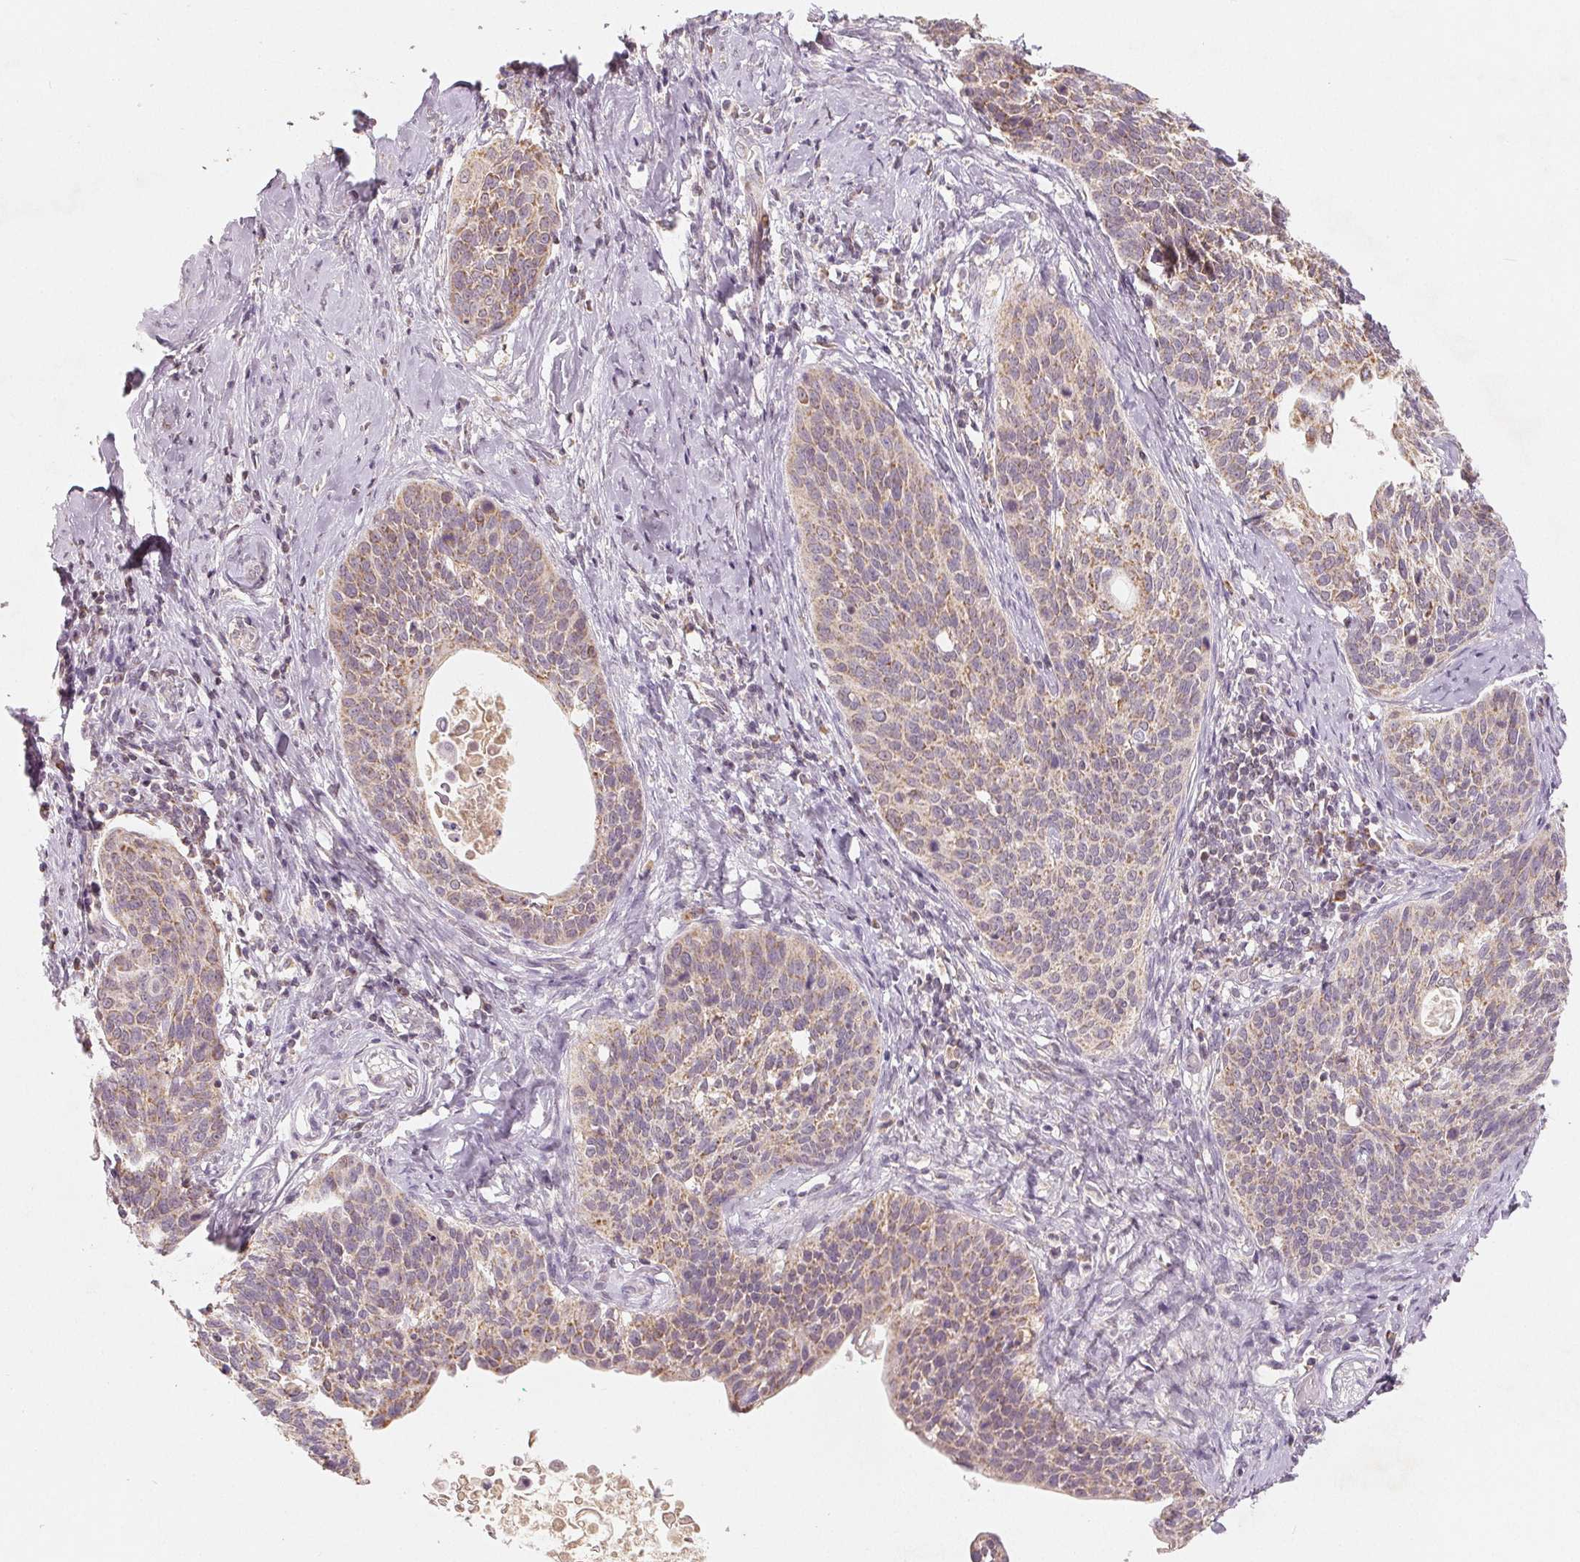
{"staining": {"intensity": "weak", "quantity": "25%-75%", "location": "cytoplasmic/membranous"}, "tissue": "cervical cancer", "cell_type": "Tumor cells", "image_type": "cancer", "snomed": [{"axis": "morphology", "description": "Squamous cell carcinoma, NOS"}, {"axis": "topography", "description": "Cervix"}], "caption": "IHC staining of cervical cancer, which displays low levels of weak cytoplasmic/membranous expression in approximately 25%-75% of tumor cells indicating weak cytoplasmic/membranous protein positivity. The staining was performed using DAB (brown) for protein detection and nuclei were counterstained in hematoxylin (blue).", "gene": "GHITM", "patient": {"sex": "female", "age": 69}}